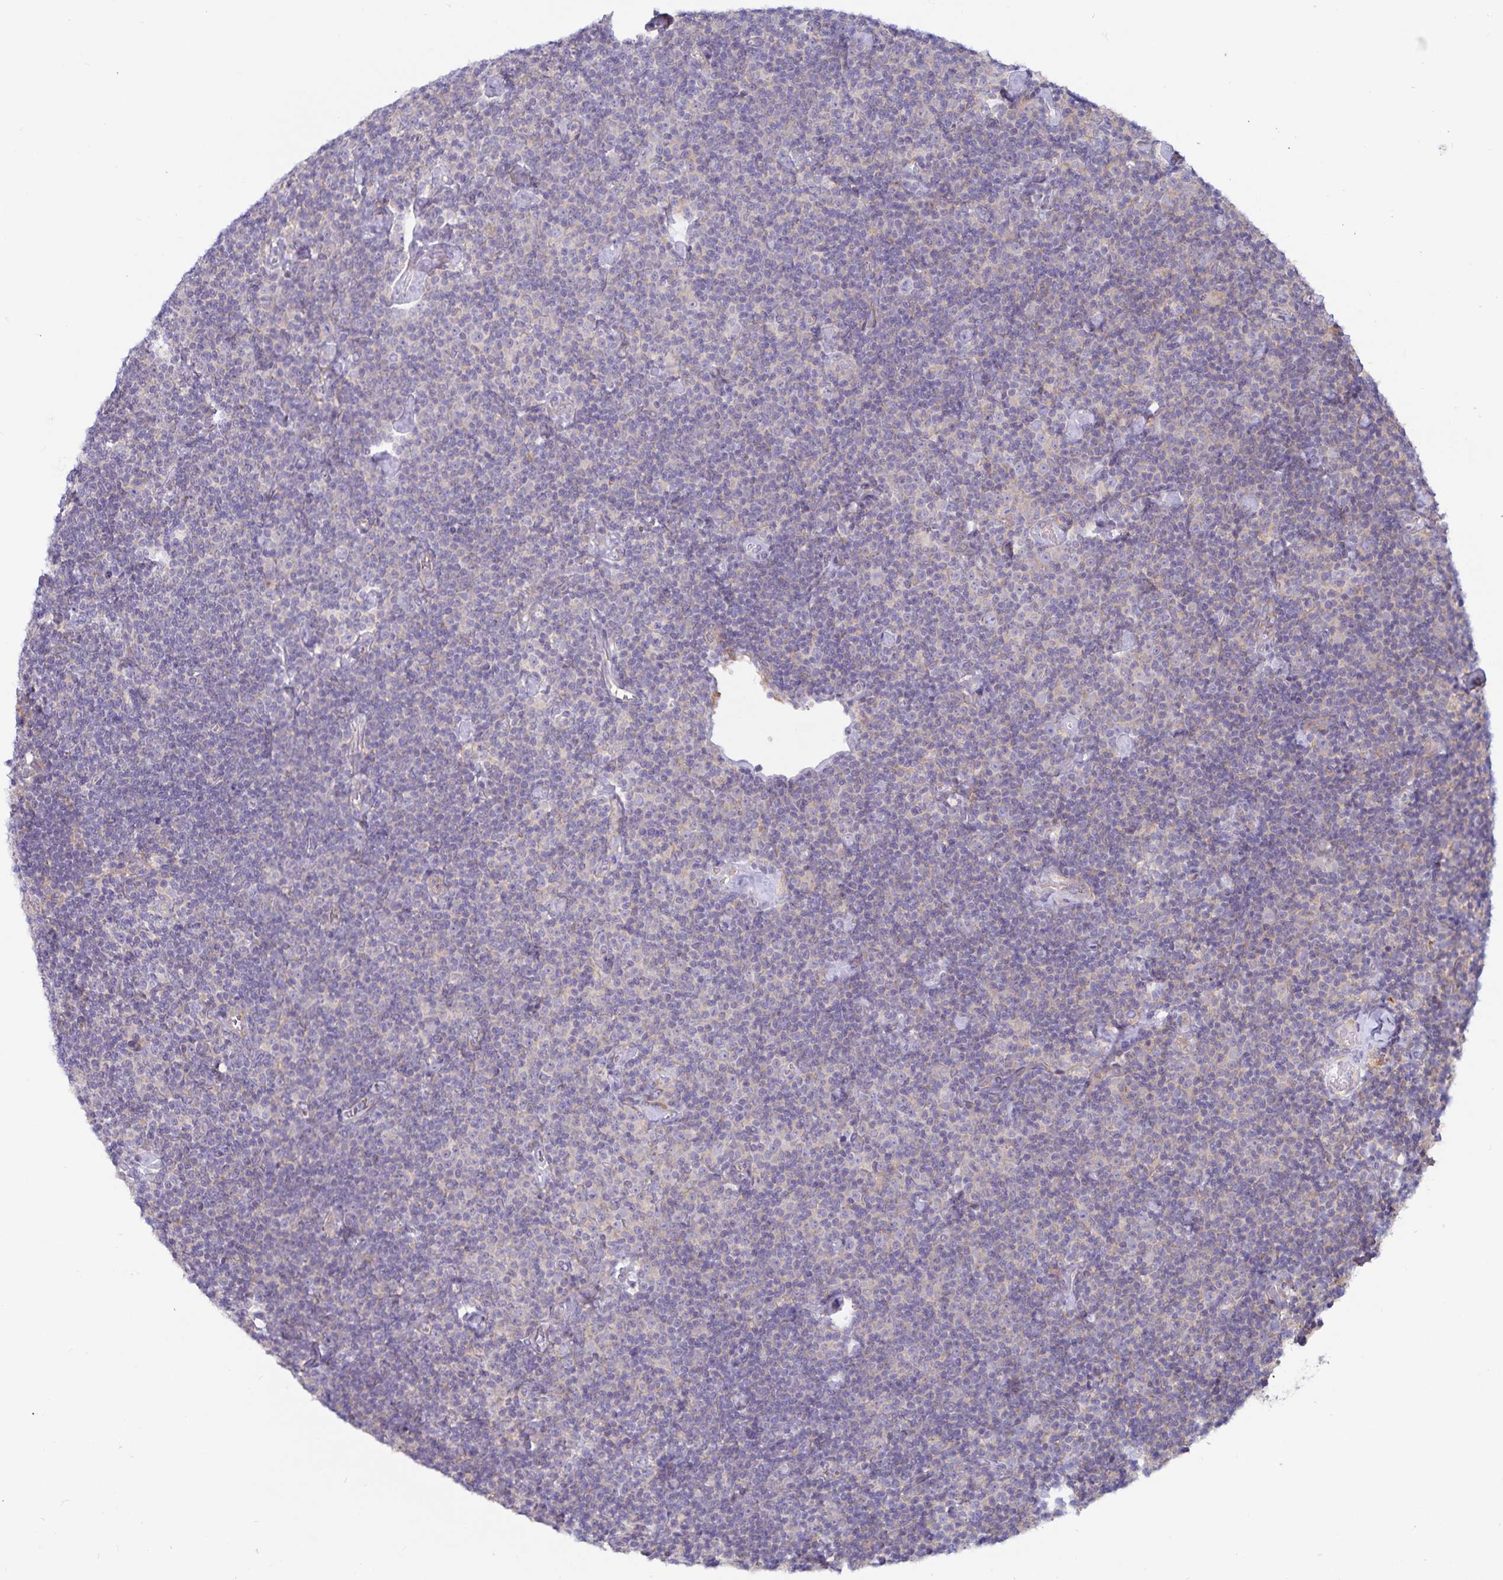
{"staining": {"intensity": "negative", "quantity": "none", "location": "none"}, "tissue": "lymphoma", "cell_type": "Tumor cells", "image_type": "cancer", "snomed": [{"axis": "morphology", "description": "Malignant lymphoma, non-Hodgkin's type, Low grade"}, {"axis": "topography", "description": "Lymph node"}], "caption": "Lymphoma stained for a protein using immunohistochemistry (IHC) displays no positivity tumor cells.", "gene": "FAM120A", "patient": {"sex": "male", "age": 81}}